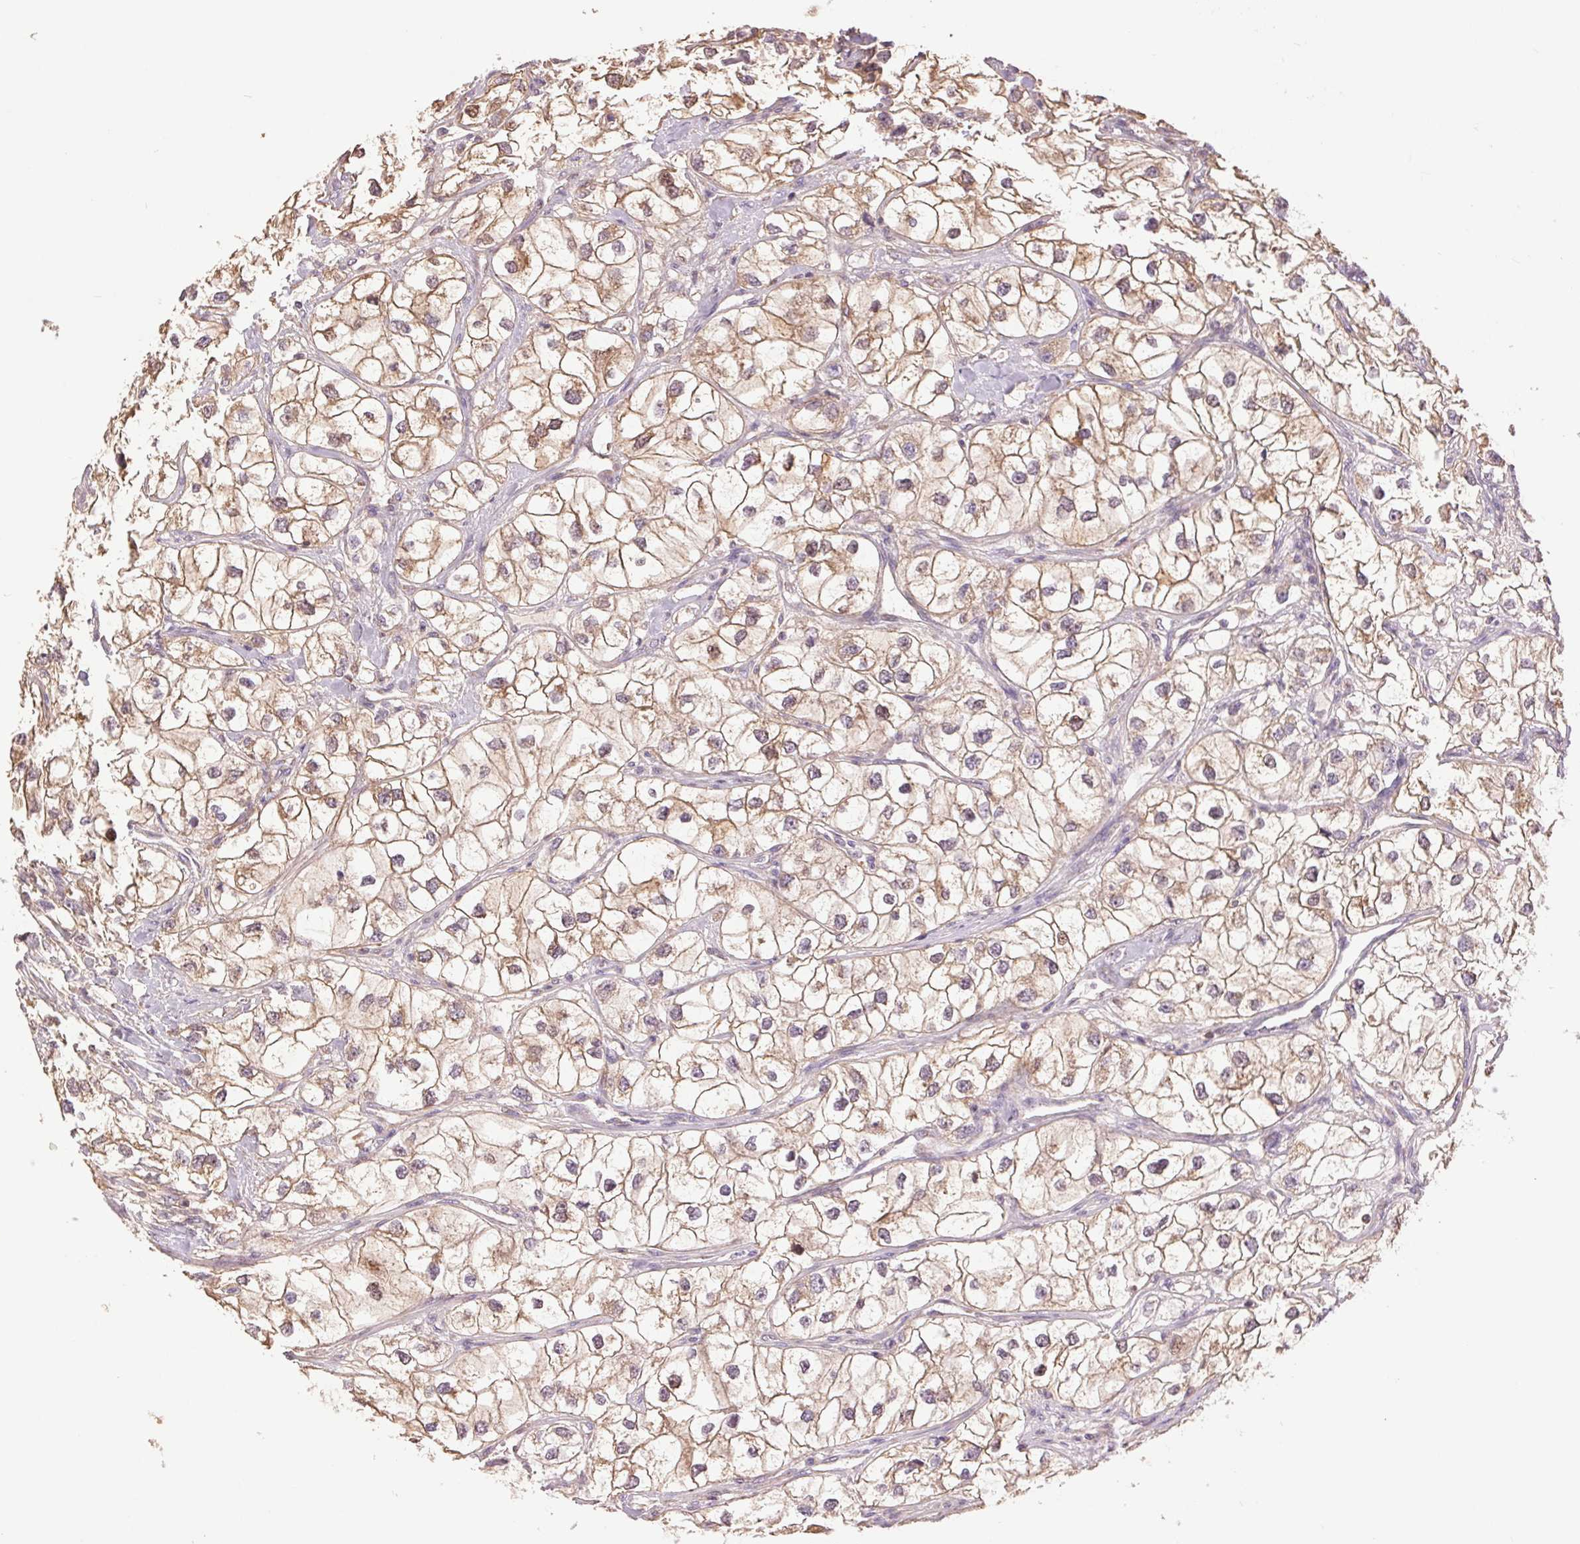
{"staining": {"intensity": "weak", "quantity": ">75%", "location": "cytoplasmic/membranous"}, "tissue": "renal cancer", "cell_type": "Tumor cells", "image_type": "cancer", "snomed": [{"axis": "morphology", "description": "Adenocarcinoma, NOS"}, {"axis": "topography", "description": "Kidney"}], "caption": "Immunohistochemistry (IHC) (DAB (3,3'-diaminobenzidine)) staining of human renal adenocarcinoma shows weak cytoplasmic/membranous protein staining in about >75% of tumor cells. (Stains: DAB (3,3'-diaminobenzidine) in brown, nuclei in blue, Microscopy: brightfield microscopy at high magnification).", "gene": "DGUOK", "patient": {"sex": "male", "age": 59}}